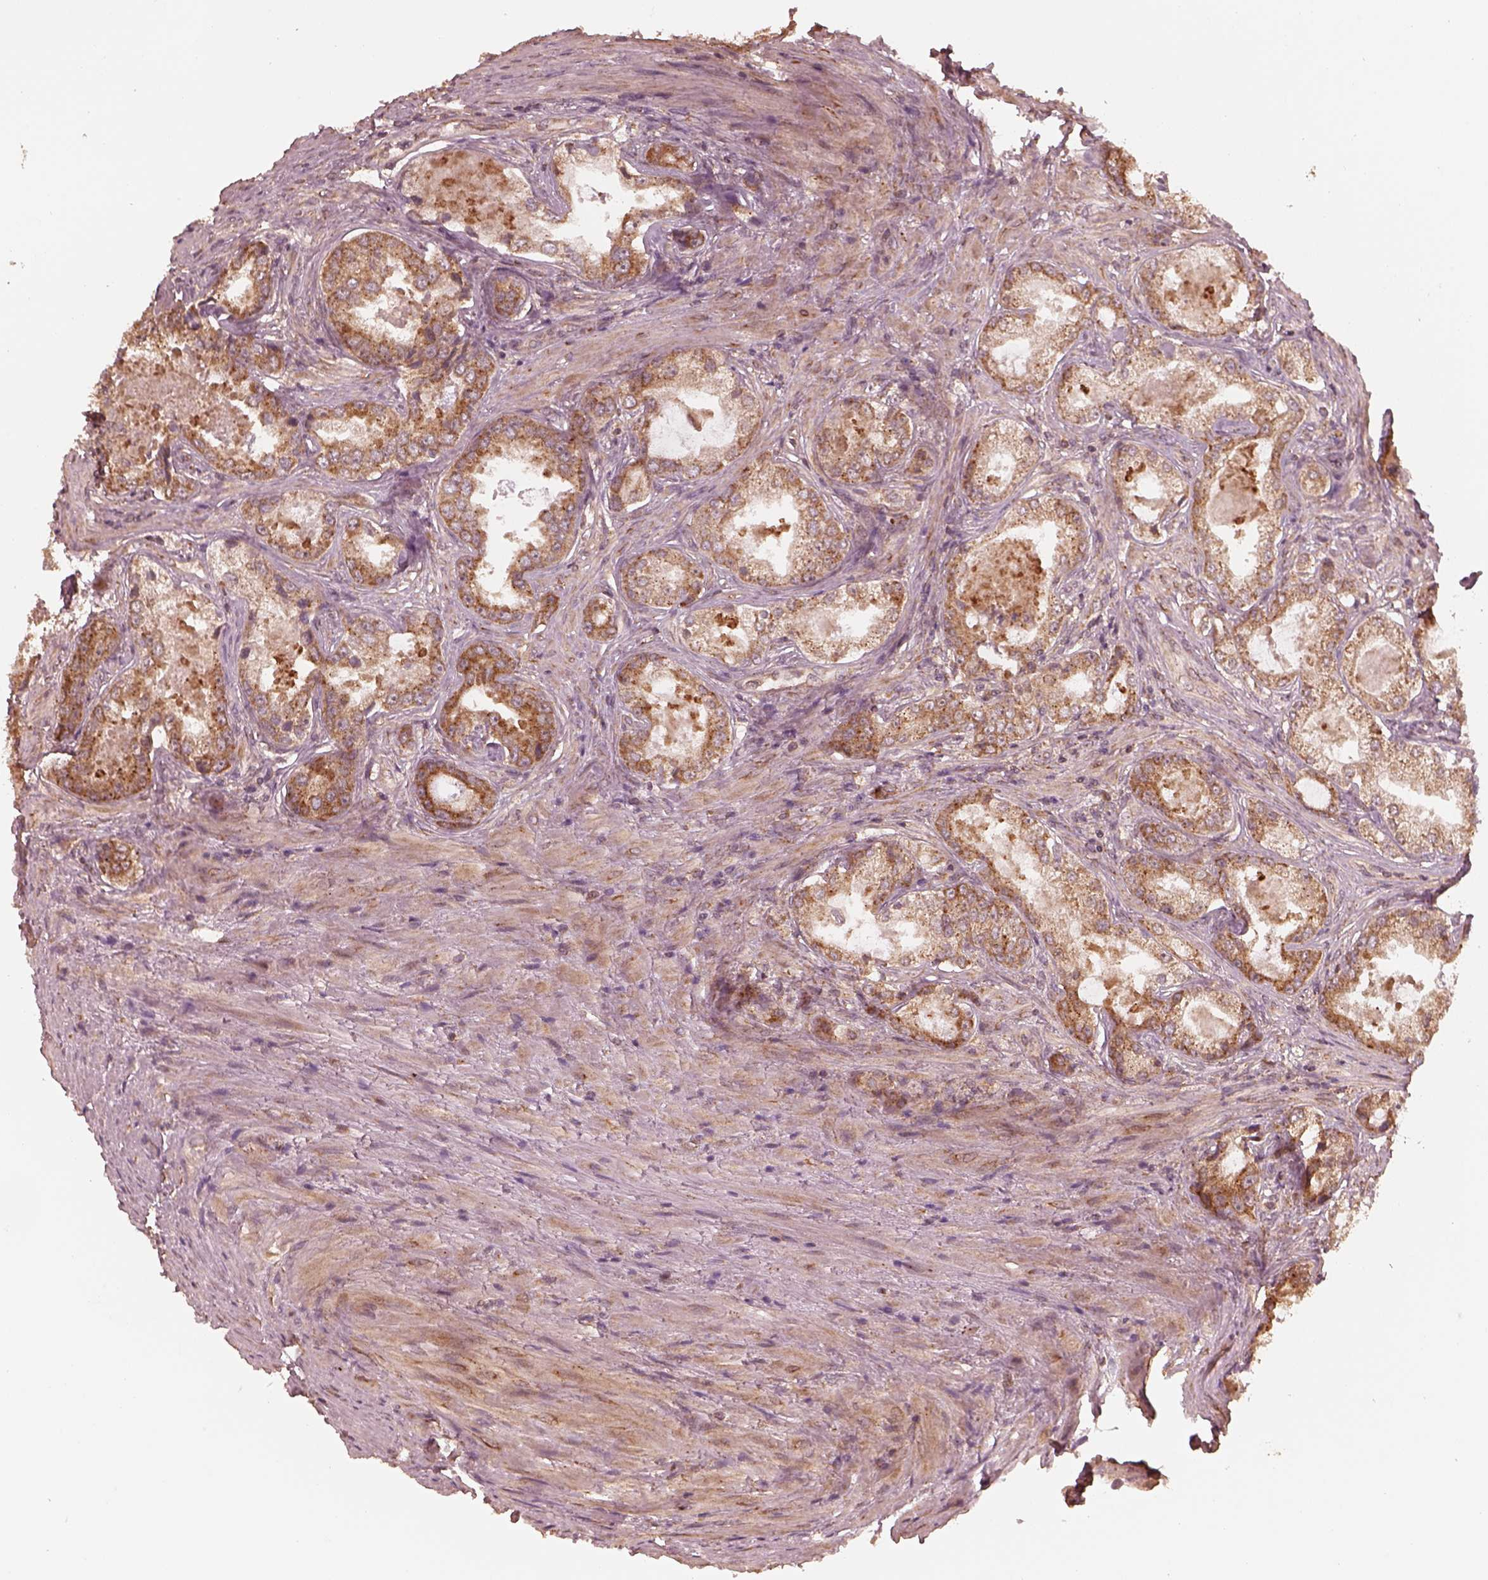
{"staining": {"intensity": "moderate", "quantity": ">75%", "location": "cytoplasmic/membranous"}, "tissue": "prostate cancer", "cell_type": "Tumor cells", "image_type": "cancer", "snomed": [{"axis": "morphology", "description": "Adenocarcinoma, Low grade"}, {"axis": "topography", "description": "Prostate"}], "caption": "Prostate cancer stained for a protein demonstrates moderate cytoplasmic/membranous positivity in tumor cells.", "gene": "DNAJC25", "patient": {"sex": "male", "age": 68}}